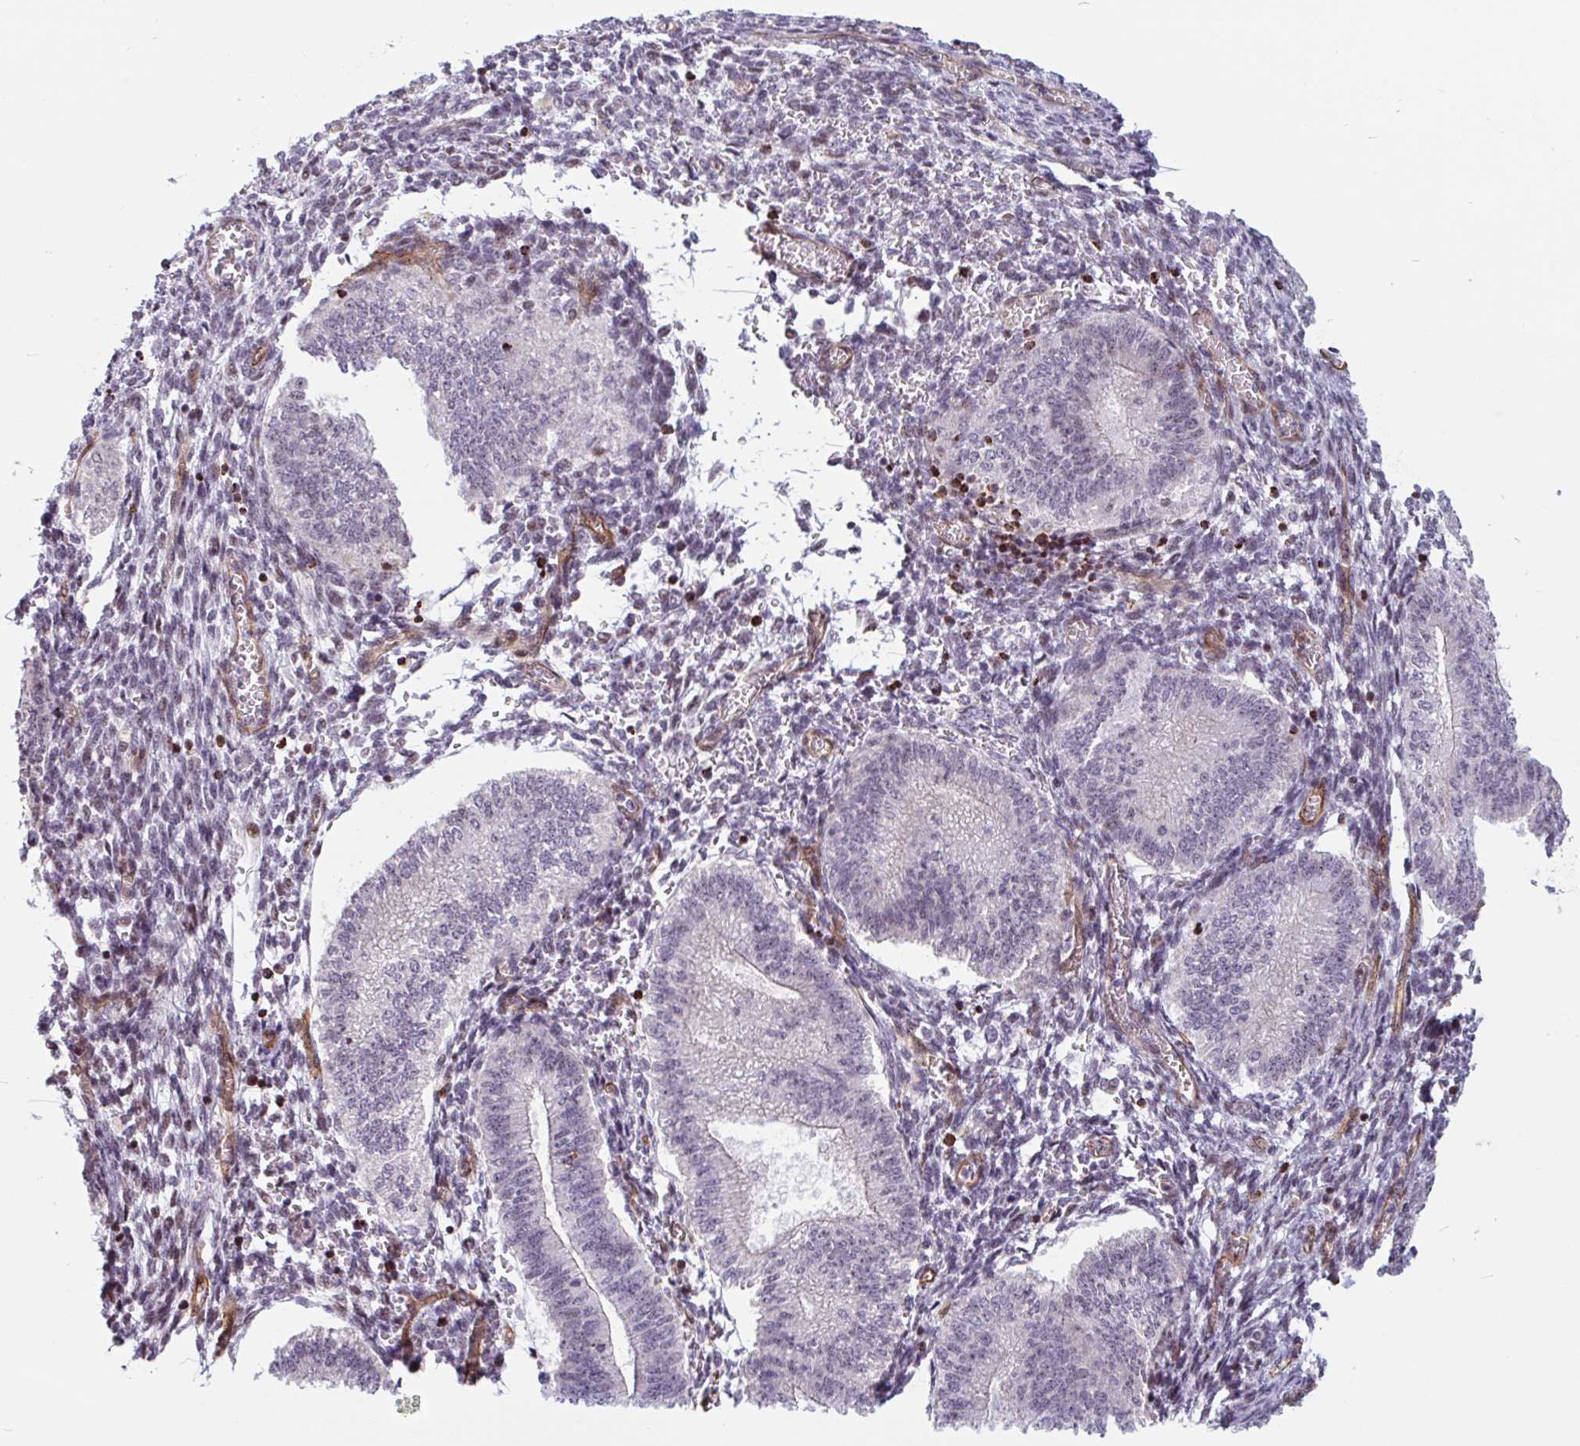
{"staining": {"intensity": "moderate", "quantity": "<25%", "location": "cytoplasmic/membranous,nuclear"}, "tissue": "endometrium", "cell_type": "Cells in endometrial stroma", "image_type": "normal", "snomed": [{"axis": "morphology", "description": "Normal tissue, NOS"}, {"axis": "topography", "description": "Endometrium"}], "caption": "Immunohistochemistry staining of normal endometrium, which shows low levels of moderate cytoplasmic/membranous,nuclear expression in approximately <25% of cells in endometrial stroma indicating moderate cytoplasmic/membranous,nuclear protein expression. The staining was performed using DAB (3,3'-diaminobenzidine) (brown) for protein detection and nuclei were counterstained in hematoxylin (blue).", "gene": "ZNF689", "patient": {"sex": "female", "age": 25}}